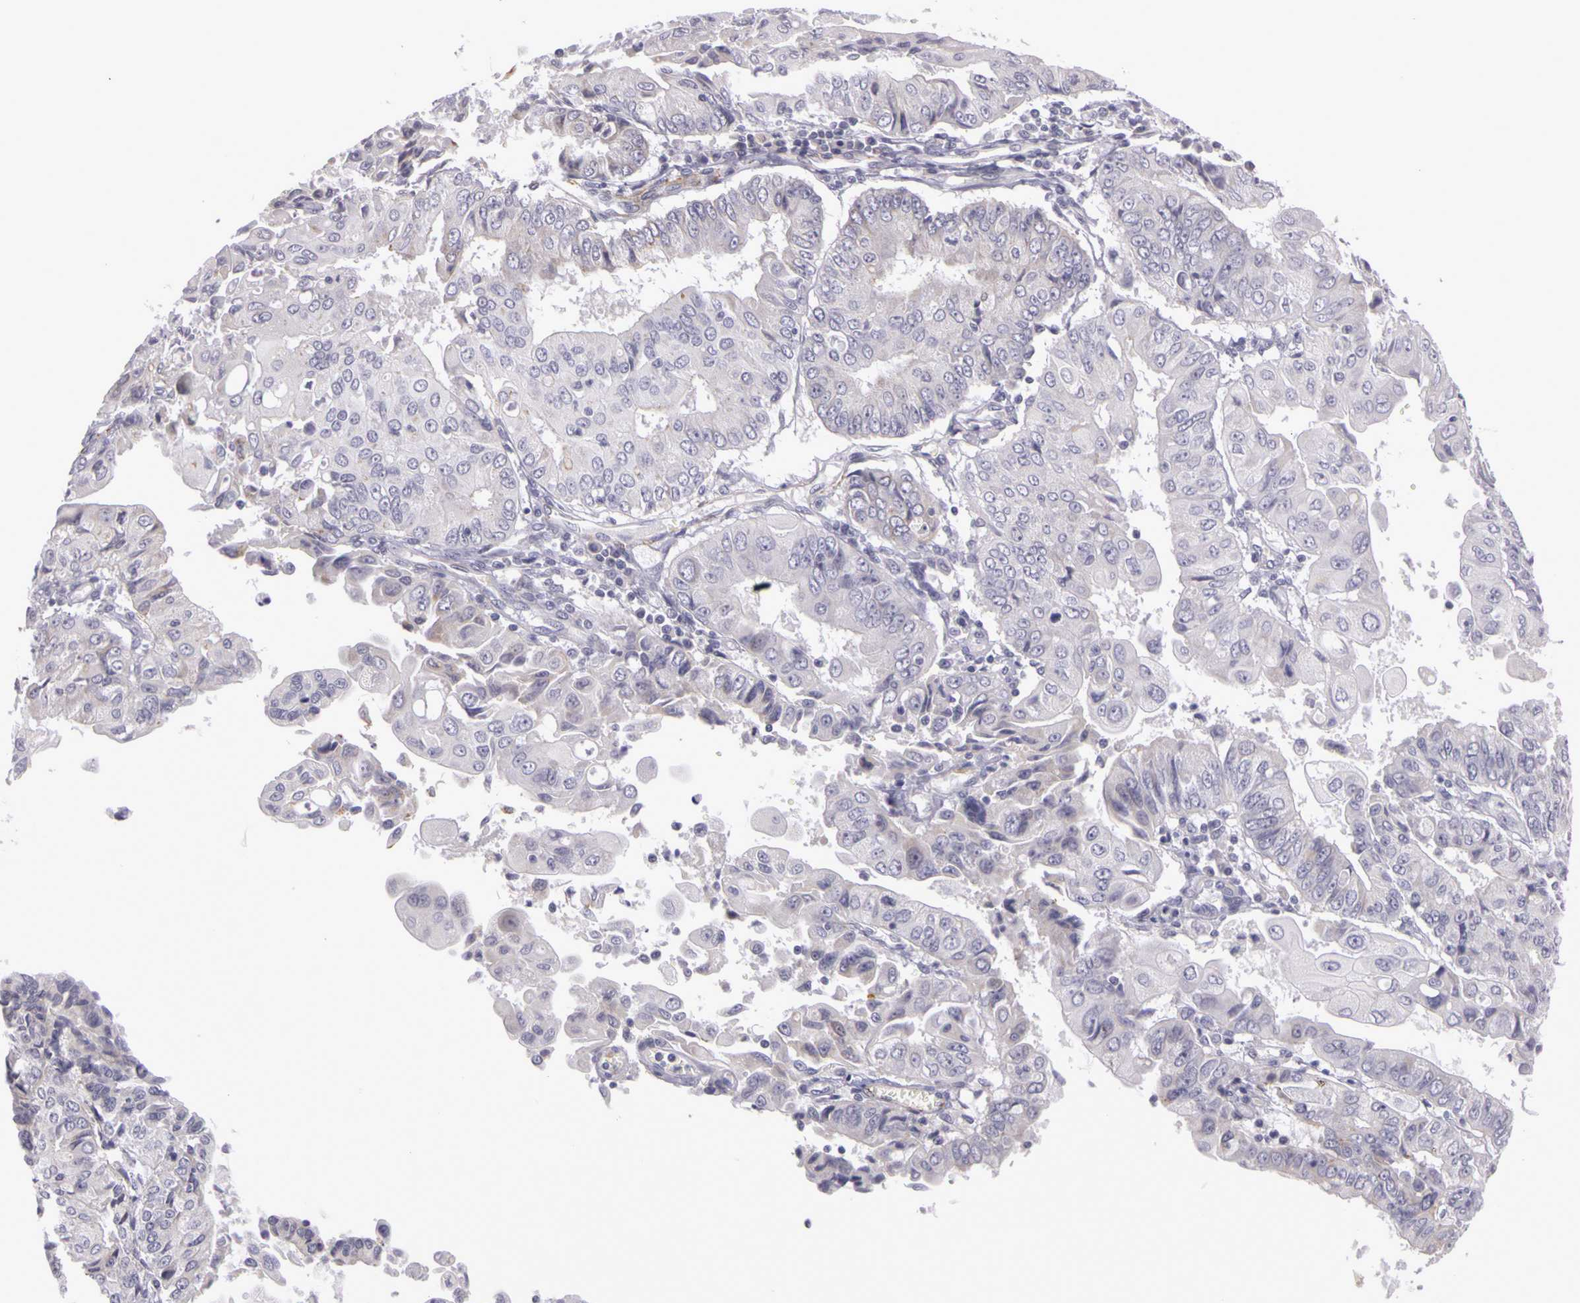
{"staining": {"intensity": "negative", "quantity": "none", "location": "none"}, "tissue": "endometrial cancer", "cell_type": "Tumor cells", "image_type": "cancer", "snomed": [{"axis": "morphology", "description": "Adenocarcinoma, NOS"}, {"axis": "topography", "description": "Endometrium"}], "caption": "Immunohistochemistry of endometrial cancer (adenocarcinoma) displays no positivity in tumor cells. Nuclei are stained in blue.", "gene": "CNTN2", "patient": {"sex": "female", "age": 75}}